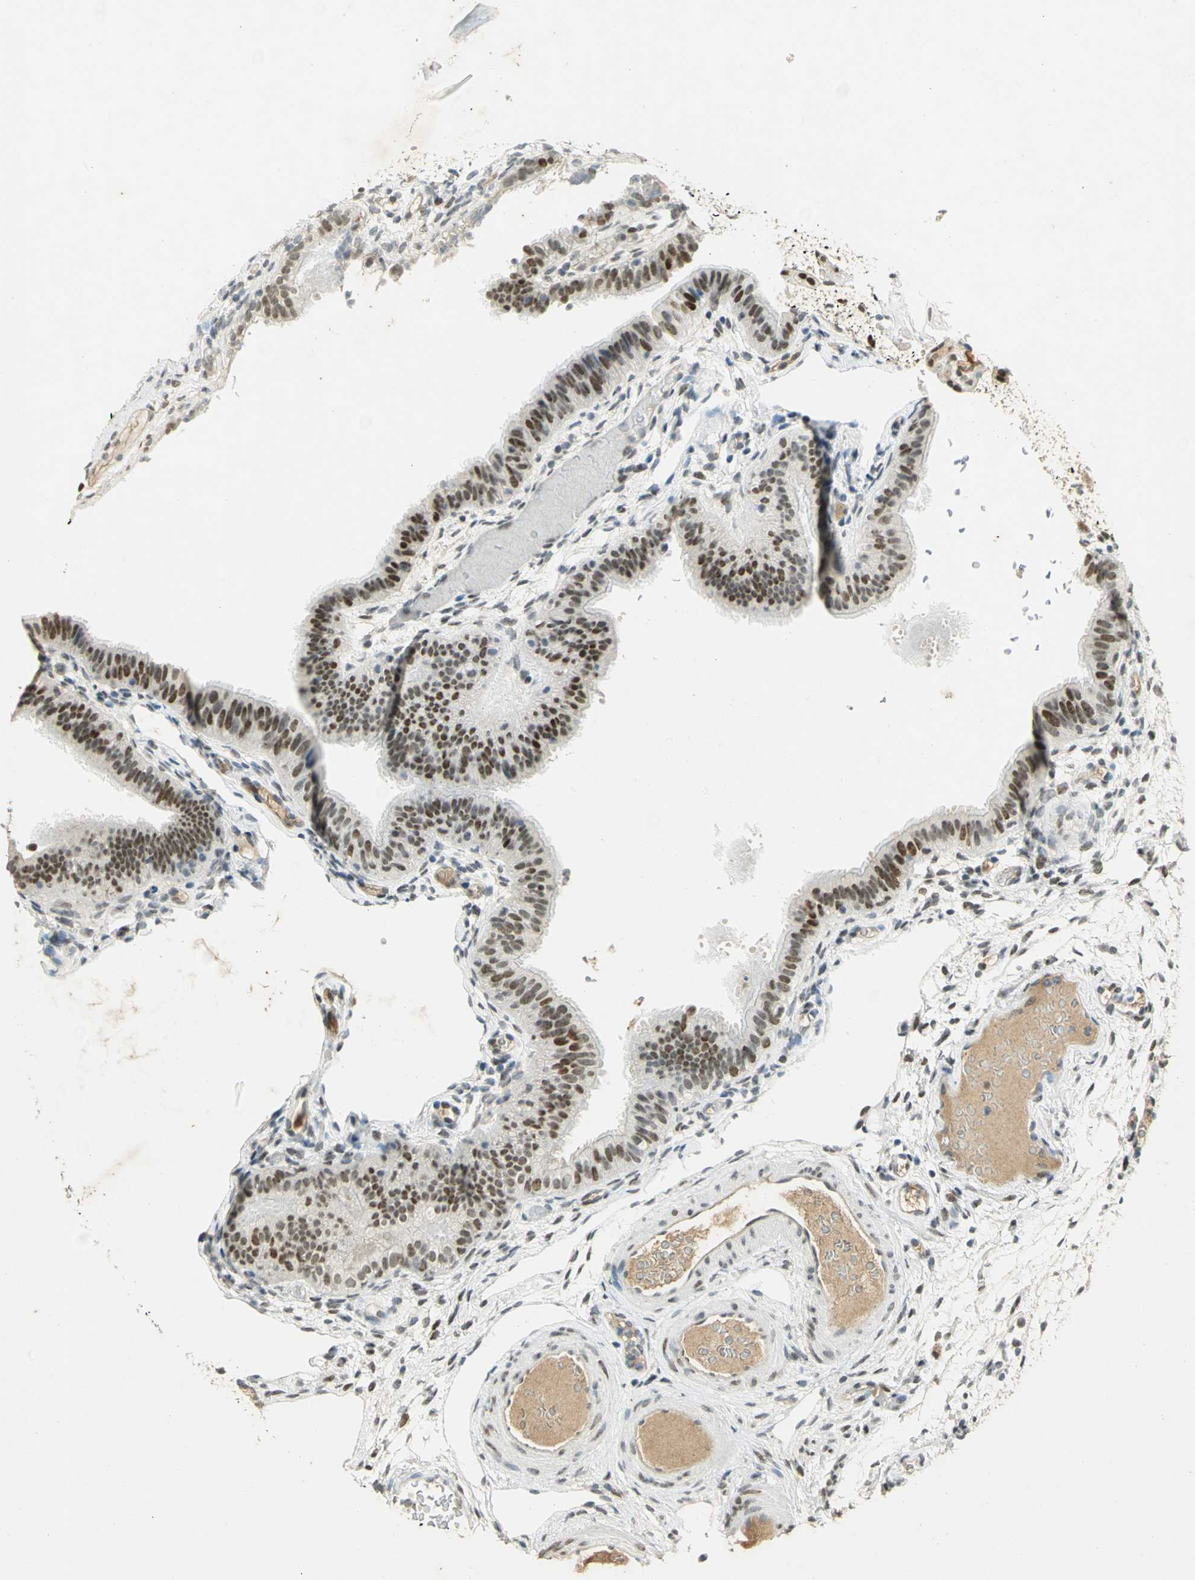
{"staining": {"intensity": "strong", "quantity": ">75%", "location": "nuclear"}, "tissue": "fallopian tube", "cell_type": "Glandular cells", "image_type": "normal", "snomed": [{"axis": "morphology", "description": "Normal tissue, NOS"}, {"axis": "morphology", "description": "Dermoid, NOS"}, {"axis": "topography", "description": "Fallopian tube"}], "caption": "Immunohistochemical staining of benign human fallopian tube exhibits >75% levels of strong nuclear protein expression in about >75% of glandular cells. The staining was performed using DAB to visualize the protein expression in brown, while the nuclei were stained in blue with hematoxylin (Magnification: 20x).", "gene": "AK6", "patient": {"sex": "female", "age": 33}}